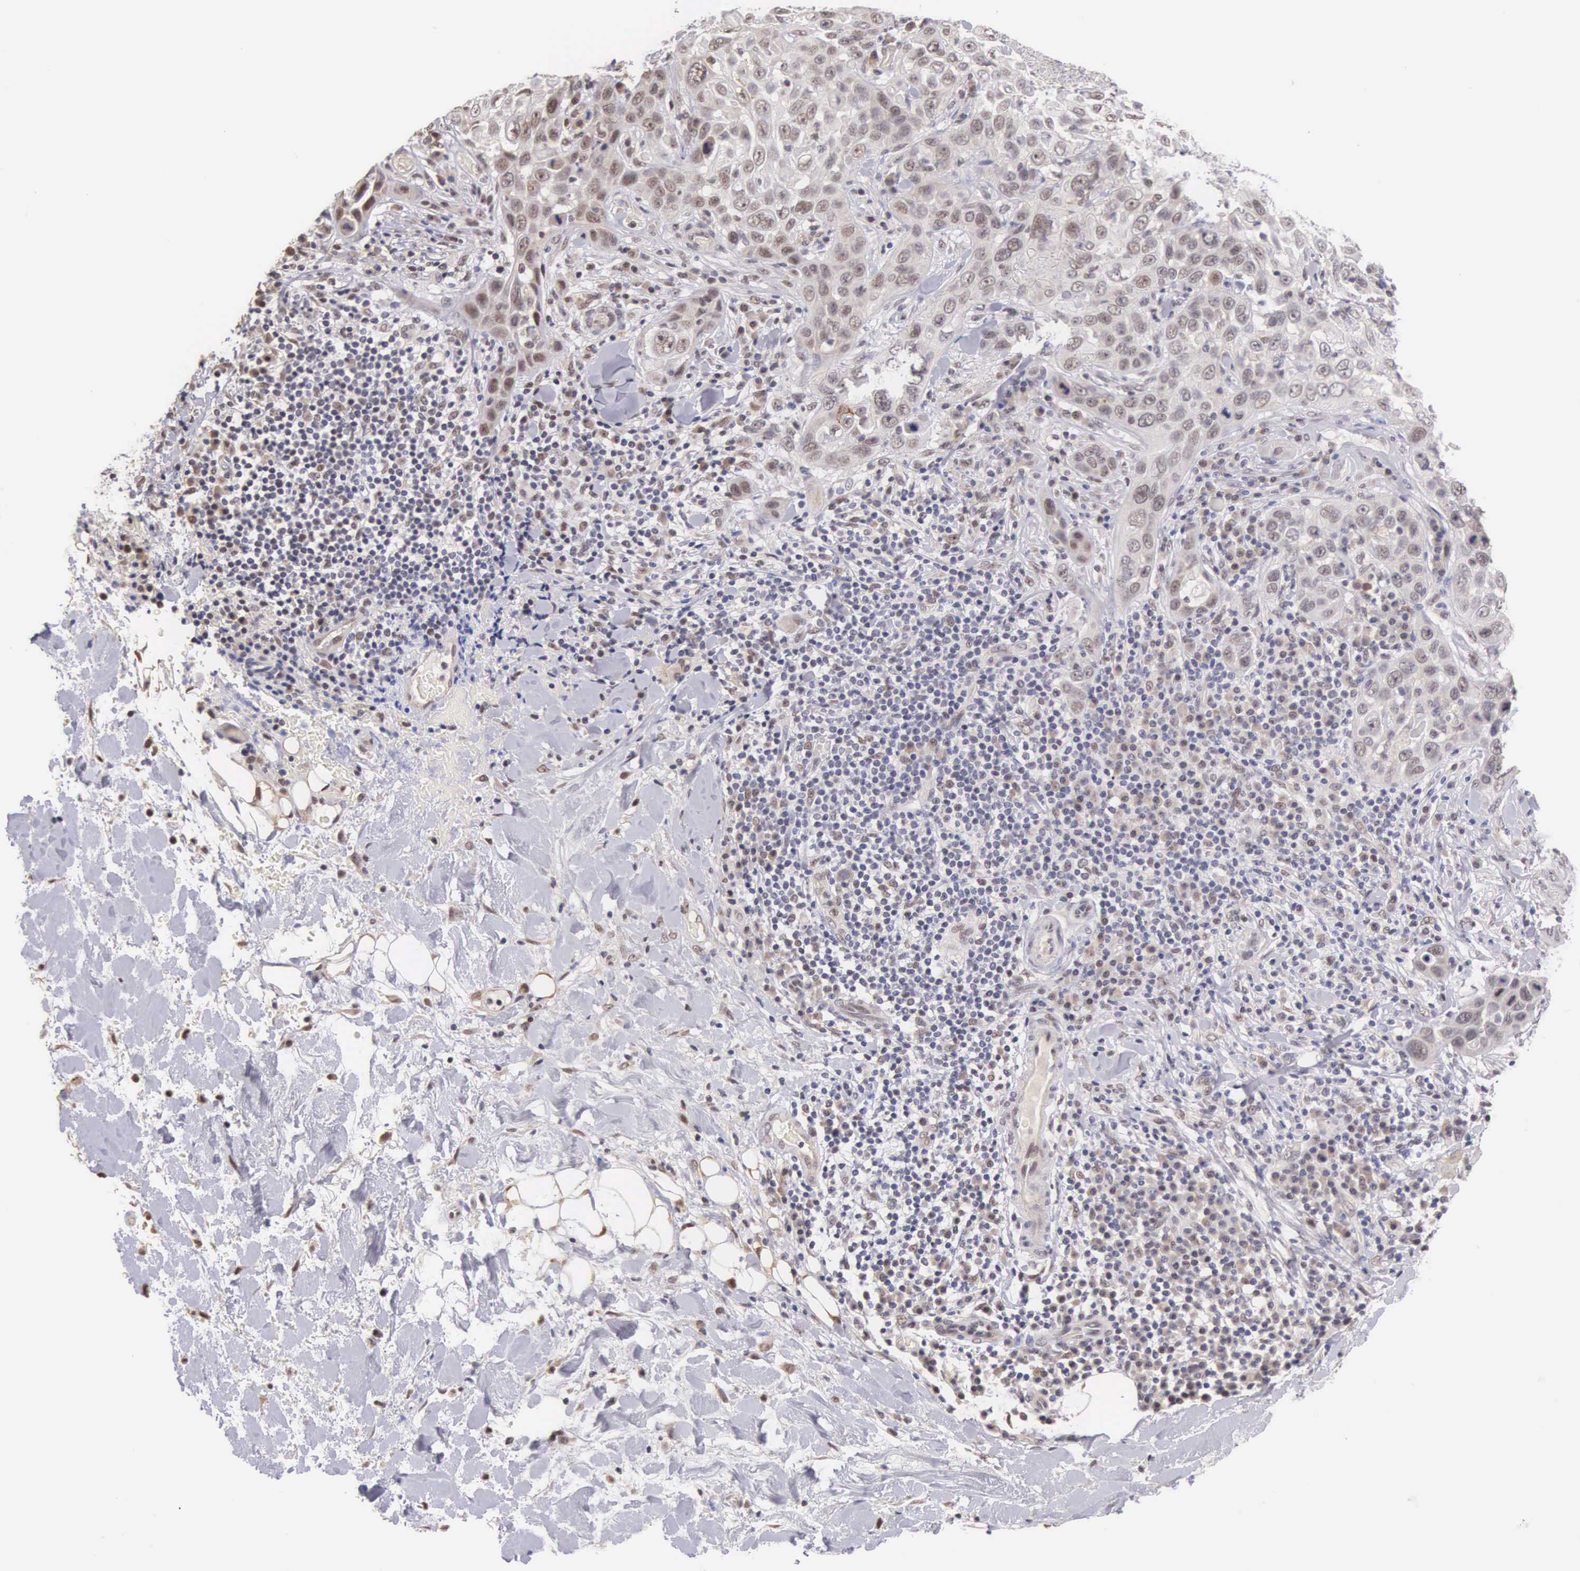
{"staining": {"intensity": "weak", "quantity": "<25%", "location": "nuclear"}, "tissue": "skin cancer", "cell_type": "Tumor cells", "image_type": "cancer", "snomed": [{"axis": "morphology", "description": "Squamous cell carcinoma, NOS"}, {"axis": "topography", "description": "Skin"}], "caption": "Tumor cells show no significant staining in skin cancer (squamous cell carcinoma).", "gene": "HMGXB4", "patient": {"sex": "male", "age": 84}}